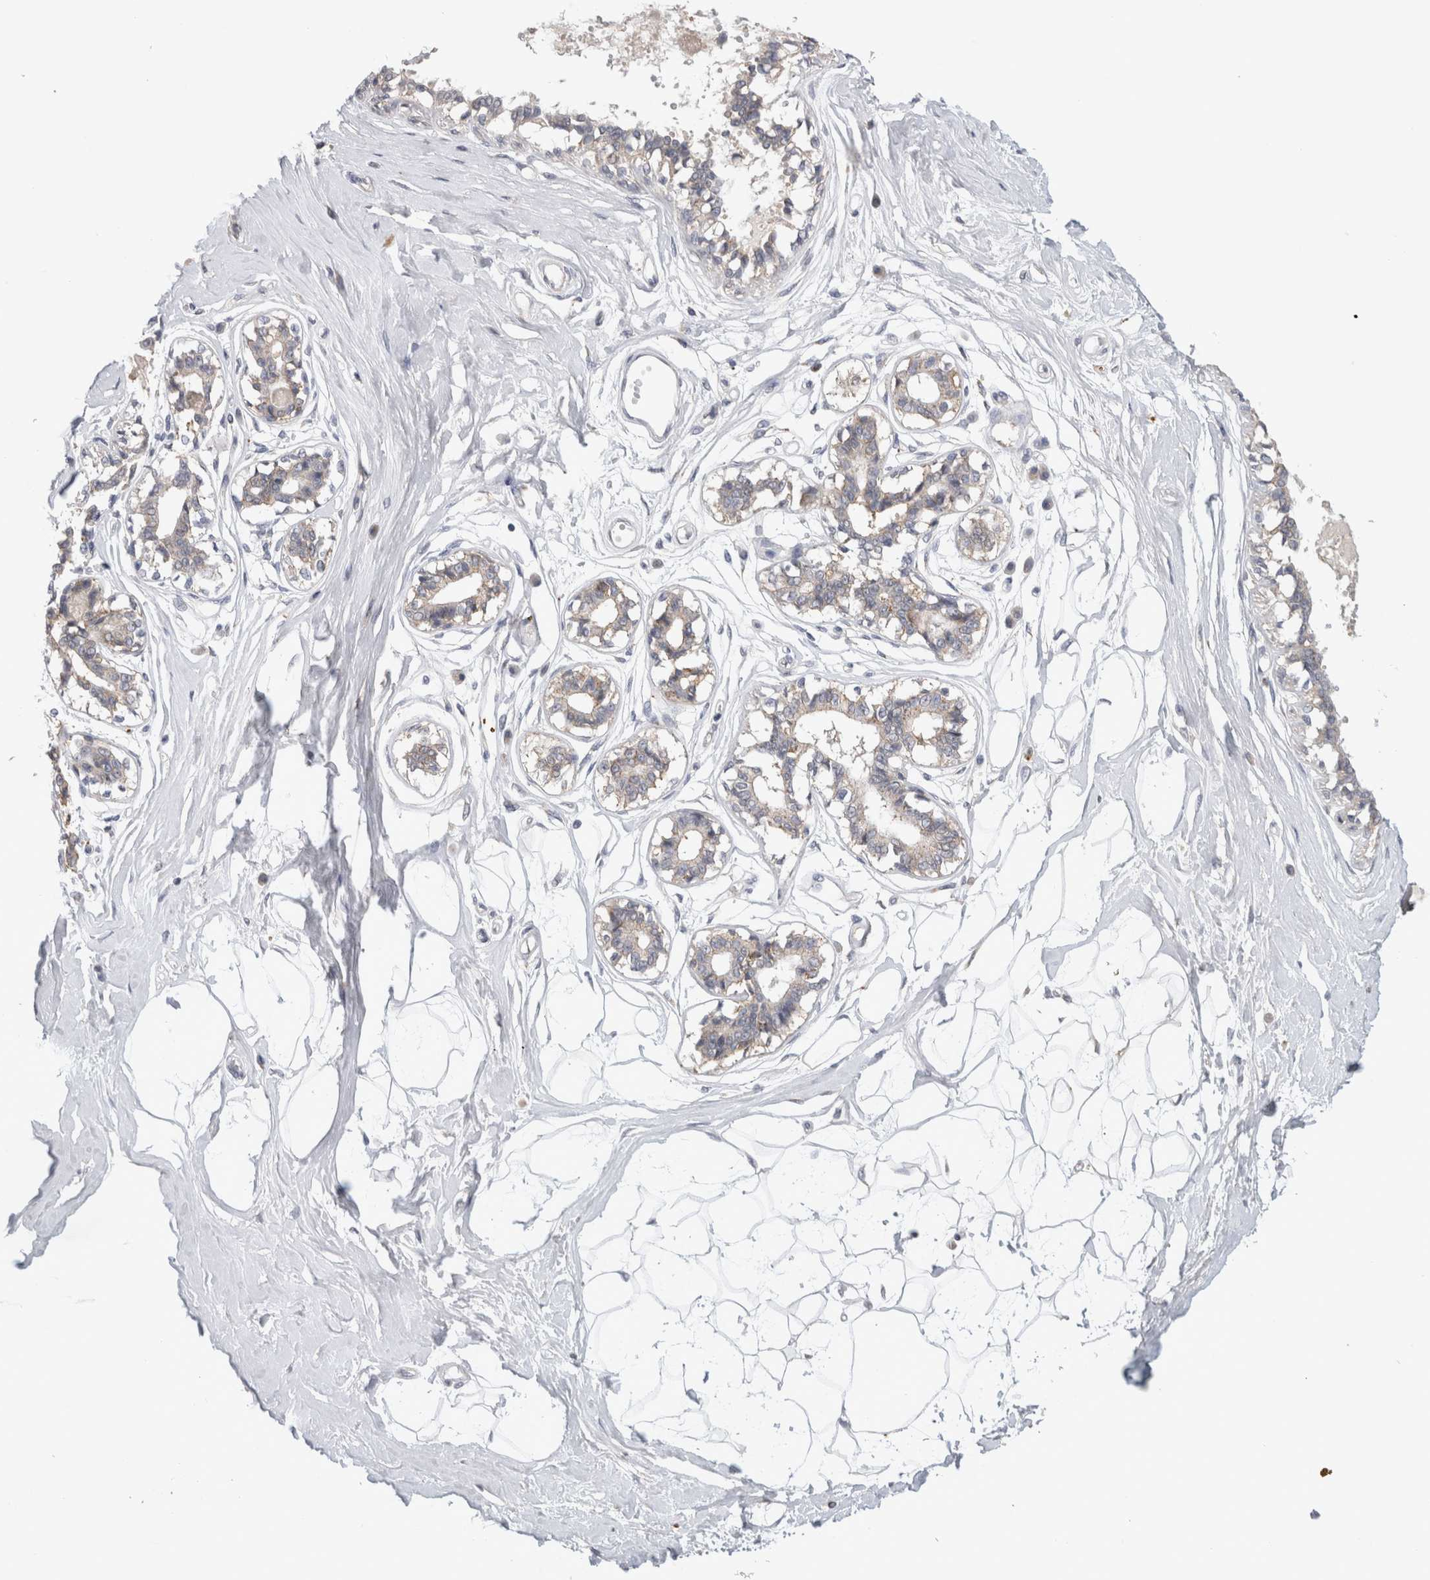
{"staining": {"intensity": "negative", "quantity": "none", "location": "none"}, "tissue": "breast", "cell_type": "Adipocytes", "image_type": "normal", "snomed": [{"axis": "morphology", "description": "Normal tissue, NOS"}, {"axis": "topography", "description": "Breast"}], "caption": "This is a micrograph of immunohistochemistry staining of normal breast, which shows no positivity in adipocytes.", "gene": "CNTFR", "patient": {"sex": "female", "age": 45}}